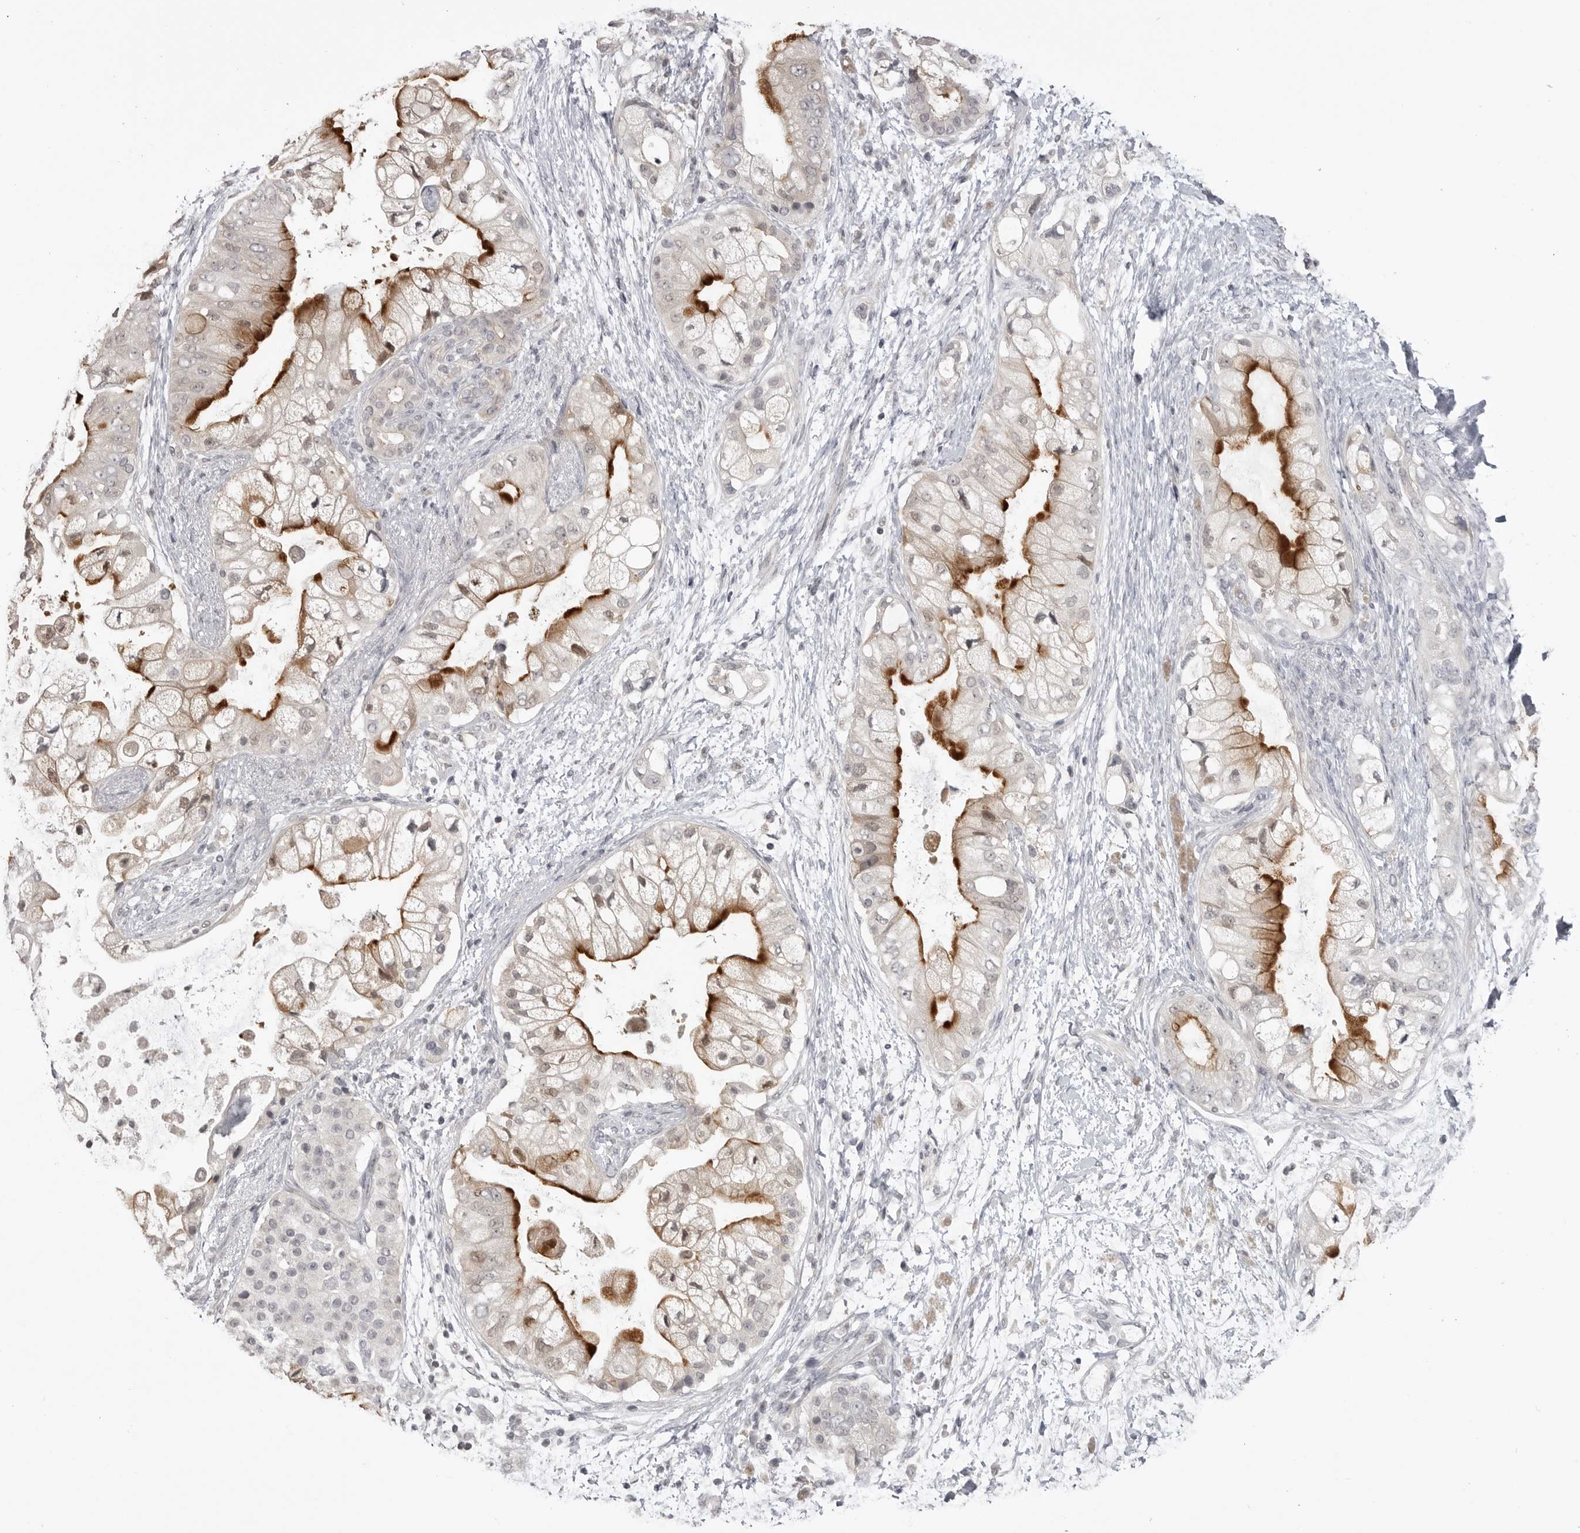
{"staining": {"intensity": "moderate", "quantity": "25%-75%", "location": "cytoplasmic/membranous"}, "tissue": "pancreatic cancer", "cell_type": "Tumor cells", "image_type": "cancer", "snomed": [{"axis": "morphology", "description": "Adenocarcinoma, NOS"}, {"axis": "topography", "description": "Pancreas"}], "caption": "A brown stain shows moderate cytoplasmic/membranous staining of a protein in human pancreatic cancer (adenocarcinoma) tumor cells.", "gene": "GPN2", "patient": {"sex": "male", "age": 53}}